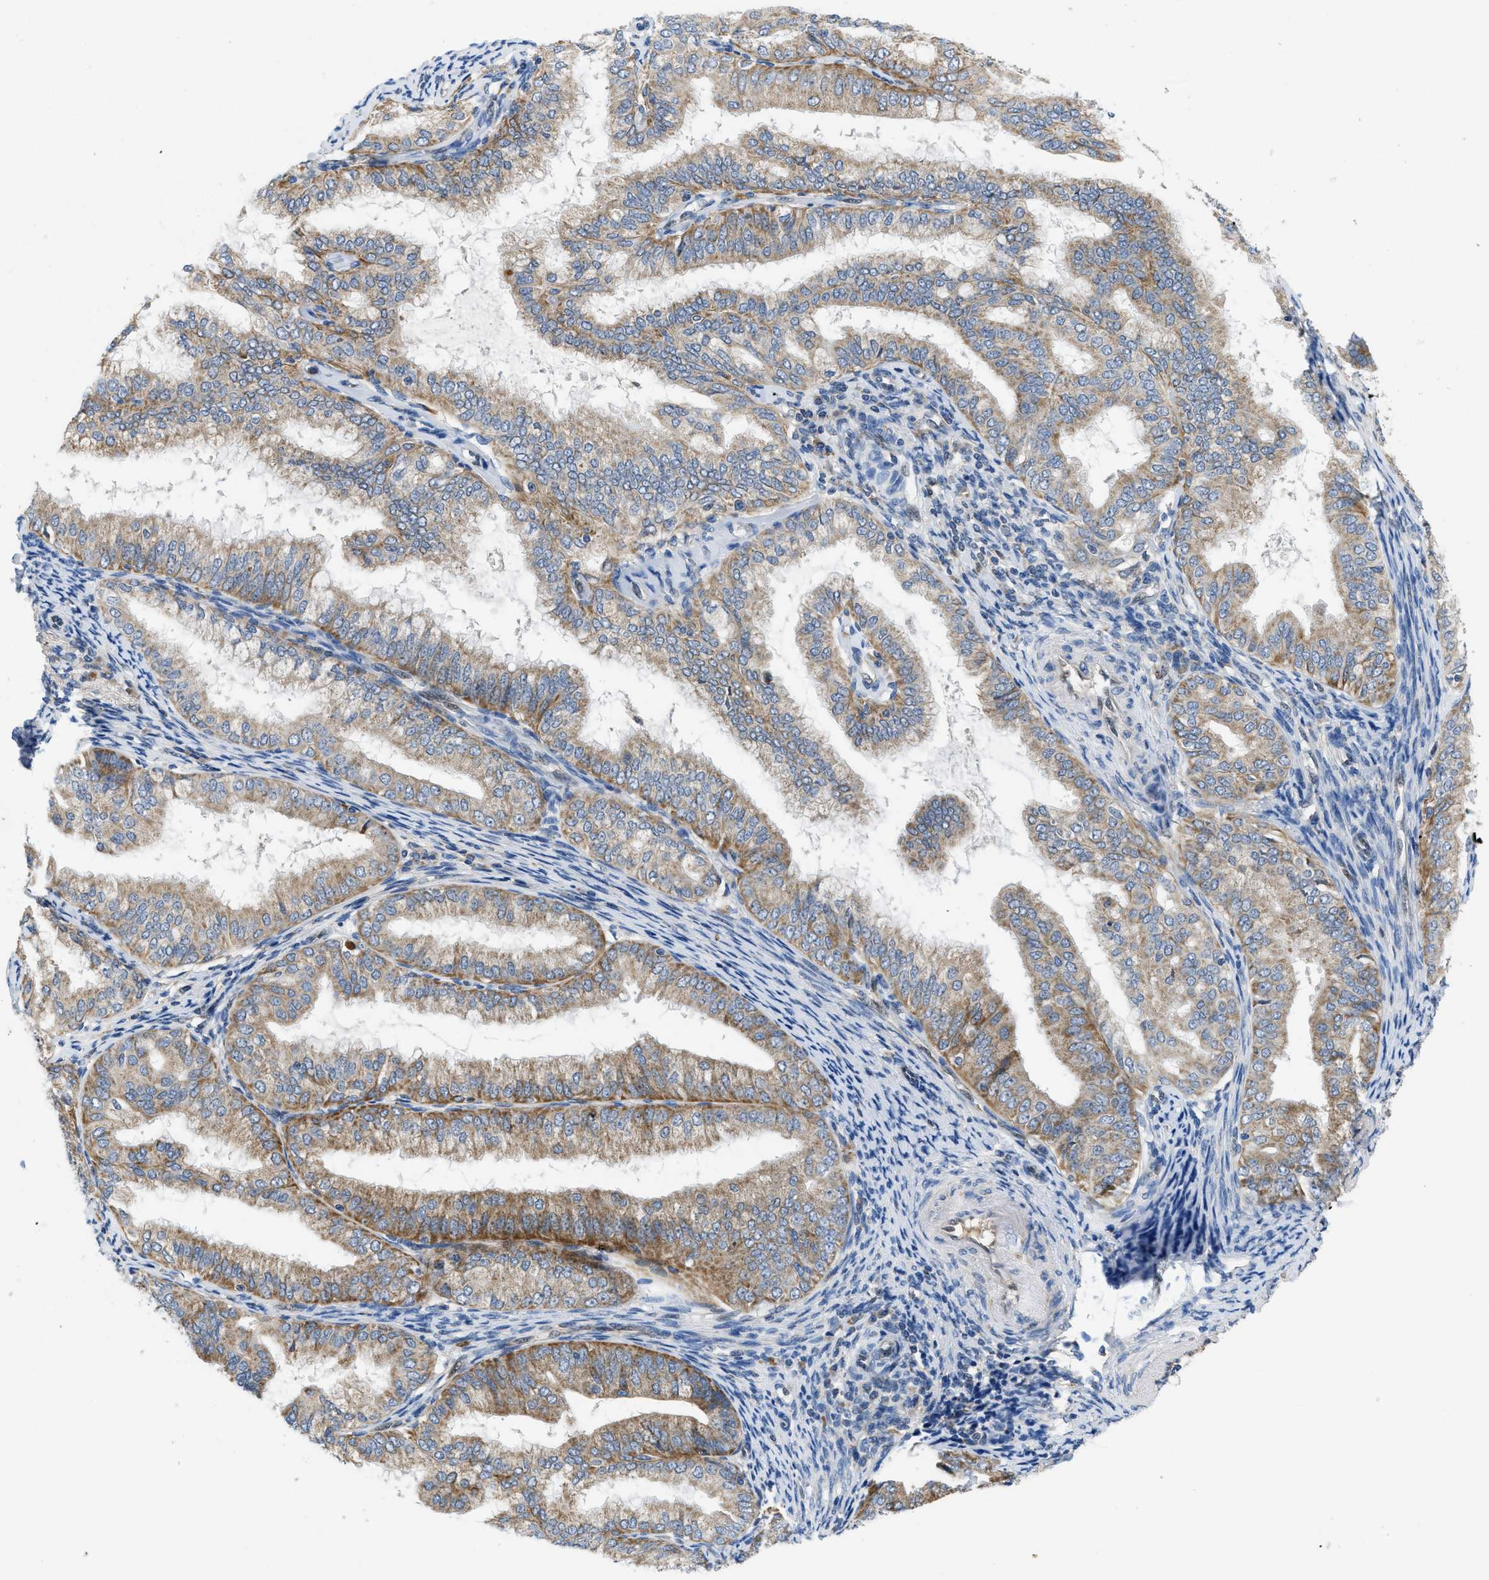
{"staining": {"intensity": "moderate", "quantity": ">75%", "location": "cytoplasmic/membranous"}, "tissue": "endometrial cancer", "cell_type": "Tumor cells", "image_type": "cancer", "snomed": [{"axis": "morphology", "description": "Adenocarcinoma, NOS"}, {"axis": "topography", "description": "Endometrium"}], "caption": "Protein staining displays moderate cytoplasmic/membranous positivity in about >75% of tumor cells in endometrial cancer (adenocarcinoma).", "gene": "PNKD", "patient": {"sex": "female", "age": 63}}